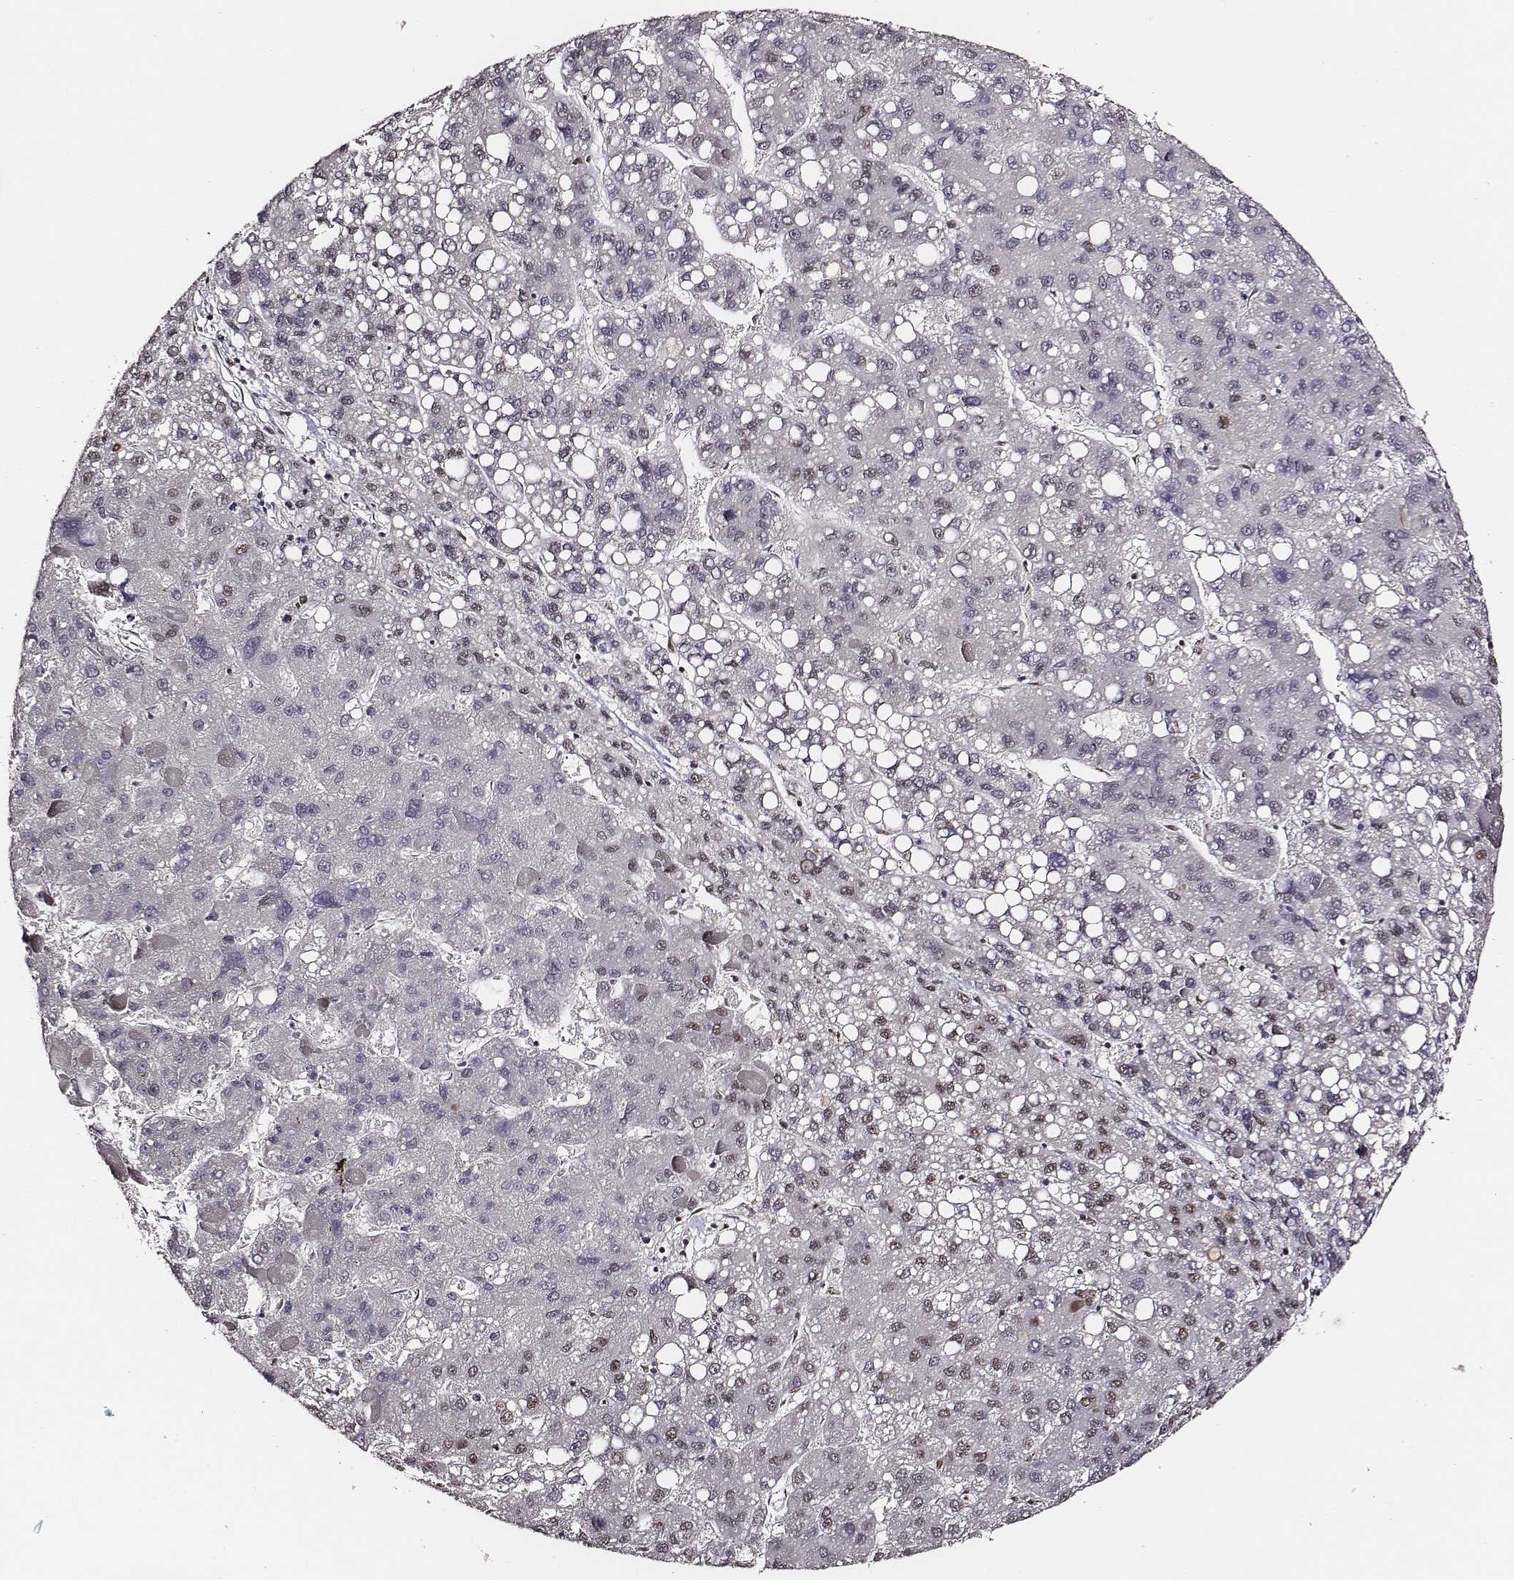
{"staining": {"intensity": "weak", "quantity": "25%-75%", "location": "nuclear"}, "tissue": "liver cancer", "cell_type": "Tumor cells", "image_type": "cancer", "snomed": [{"axis": "morphology", "description": "Carcinoma, Hepatocellular, NOS"}, {"axis": "topography", "description": "Liver"}], "caption": "The immunohistochemical stain highlights weak nuclear positivity in tumor cells of liver cancer tissue.", "gene": "PPARA", "patient": {"sex": "female", "age": 82}}